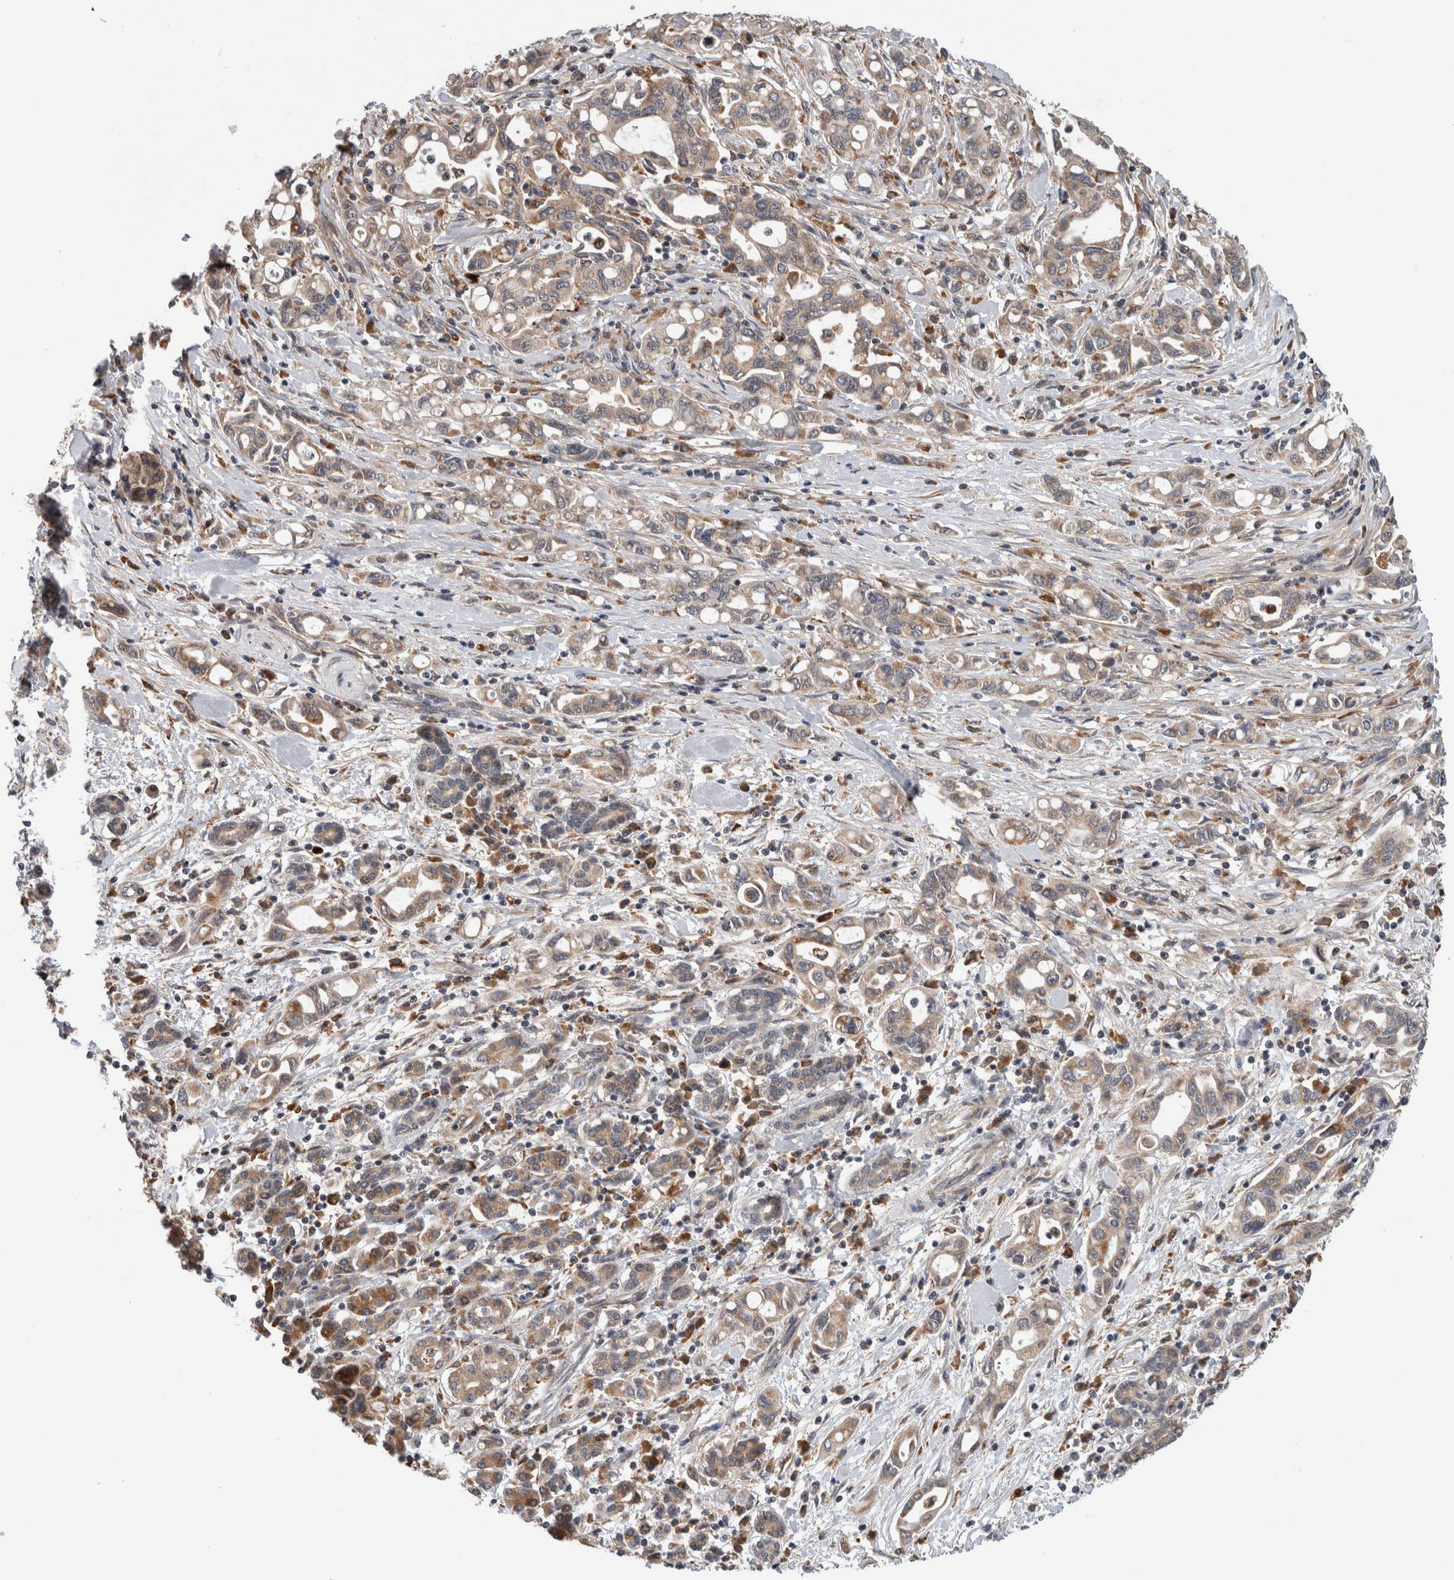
{"staining": {"intensity": "weak", "quantity": ">75%", "location": "cytoplasmic/membranous"}, "tissue": "pancreatic cancer", "cell_type": "Tumor cells", "image_type": "cancer", "snomed": [{"axis": "morphology", "description": "Adenocarcinoma, NOS"}, {"axis": "topography", "description": "Pancreas"}], "caption": "There is low levels of weak cytoplasmic/membranous staining in tumor cells of pancreatic cancer (adenocarcinoma), as demonstrated by immunohistochemical staining (brown color).", "gene": "ADGRL3", "patient": {"sex": "female", "age": 57}}